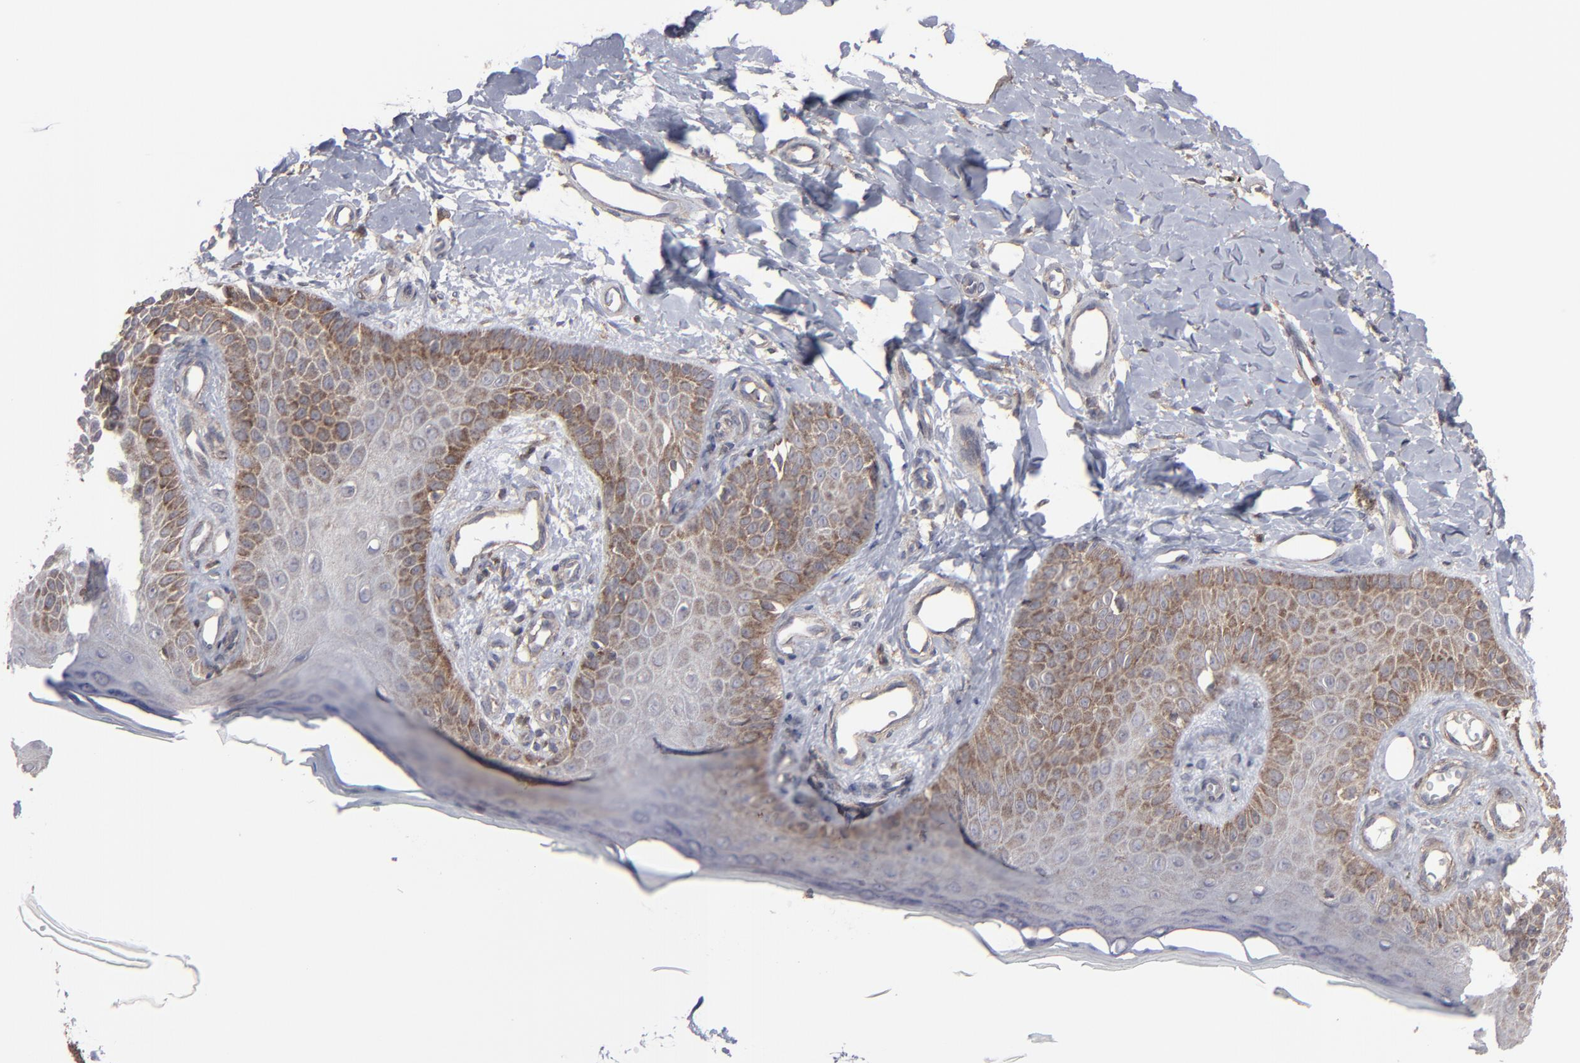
{"staining": {"intensity": "moderate", "quantity": ">75%", "location": "cytoplasmic/membranous"}, "tissue": "skin cancer", "cell_type": "Tumor cells", "image_type": "cancer", "snomed": [{"axis": "morphology", "description": "Squamous cell carcinoma, NOS"}, {"axis": "topography", "description": "Skin"}], "caption": "Skin cancer (squamous cell carcinoma) was stained to show a protein in brown. There is medium levels of moderate cytoplasmic/membranous expression in approximately >75% of tumor cells.", "gene": "KIAA2026", "patient": {"sex": "female", "age": 40}}